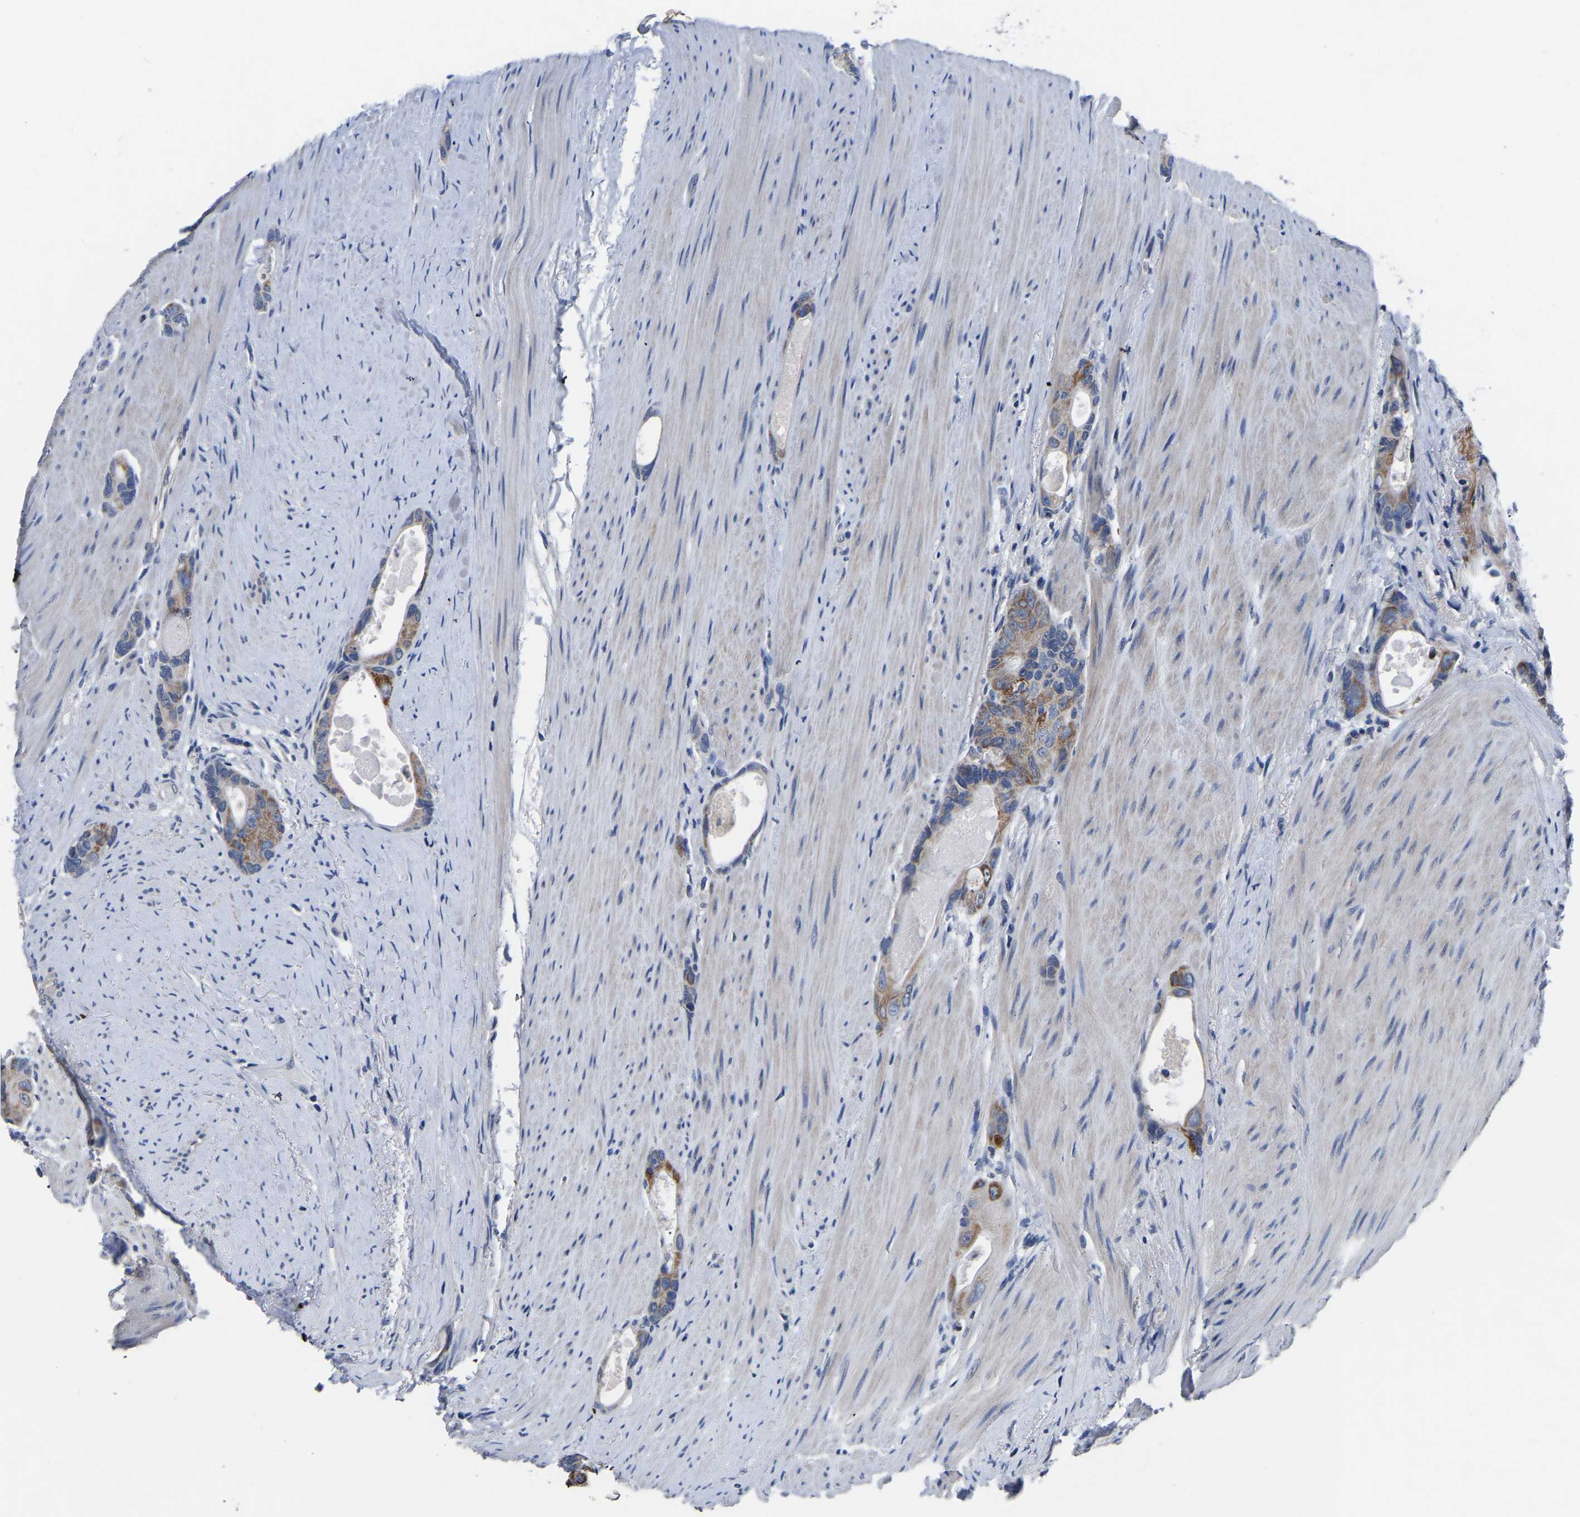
{"staining": {"intensity": "moderate", "quantity": ">75%", "location": "cytoplasmic/membranous"}, "tissue": "colorectal cancer", "cell_type": "Tumor cells", "image_type": "cancer", "snomed": [{"axis": "morphology", "description": "Adenocarcinoma, NOS"}, {"axis": "topography", "description": "Rectum"}], "caption": "Brown immunohistochemical staining in colorectal adenocarcinoma demonstrates moderate cytoplasmic/membranous staining in about >75% of tumor cells. The protein is shown in brown color, while the nuclei are stained blue.", "gene": "FGD5", "patient": {"sex": "male", "age": 51}}